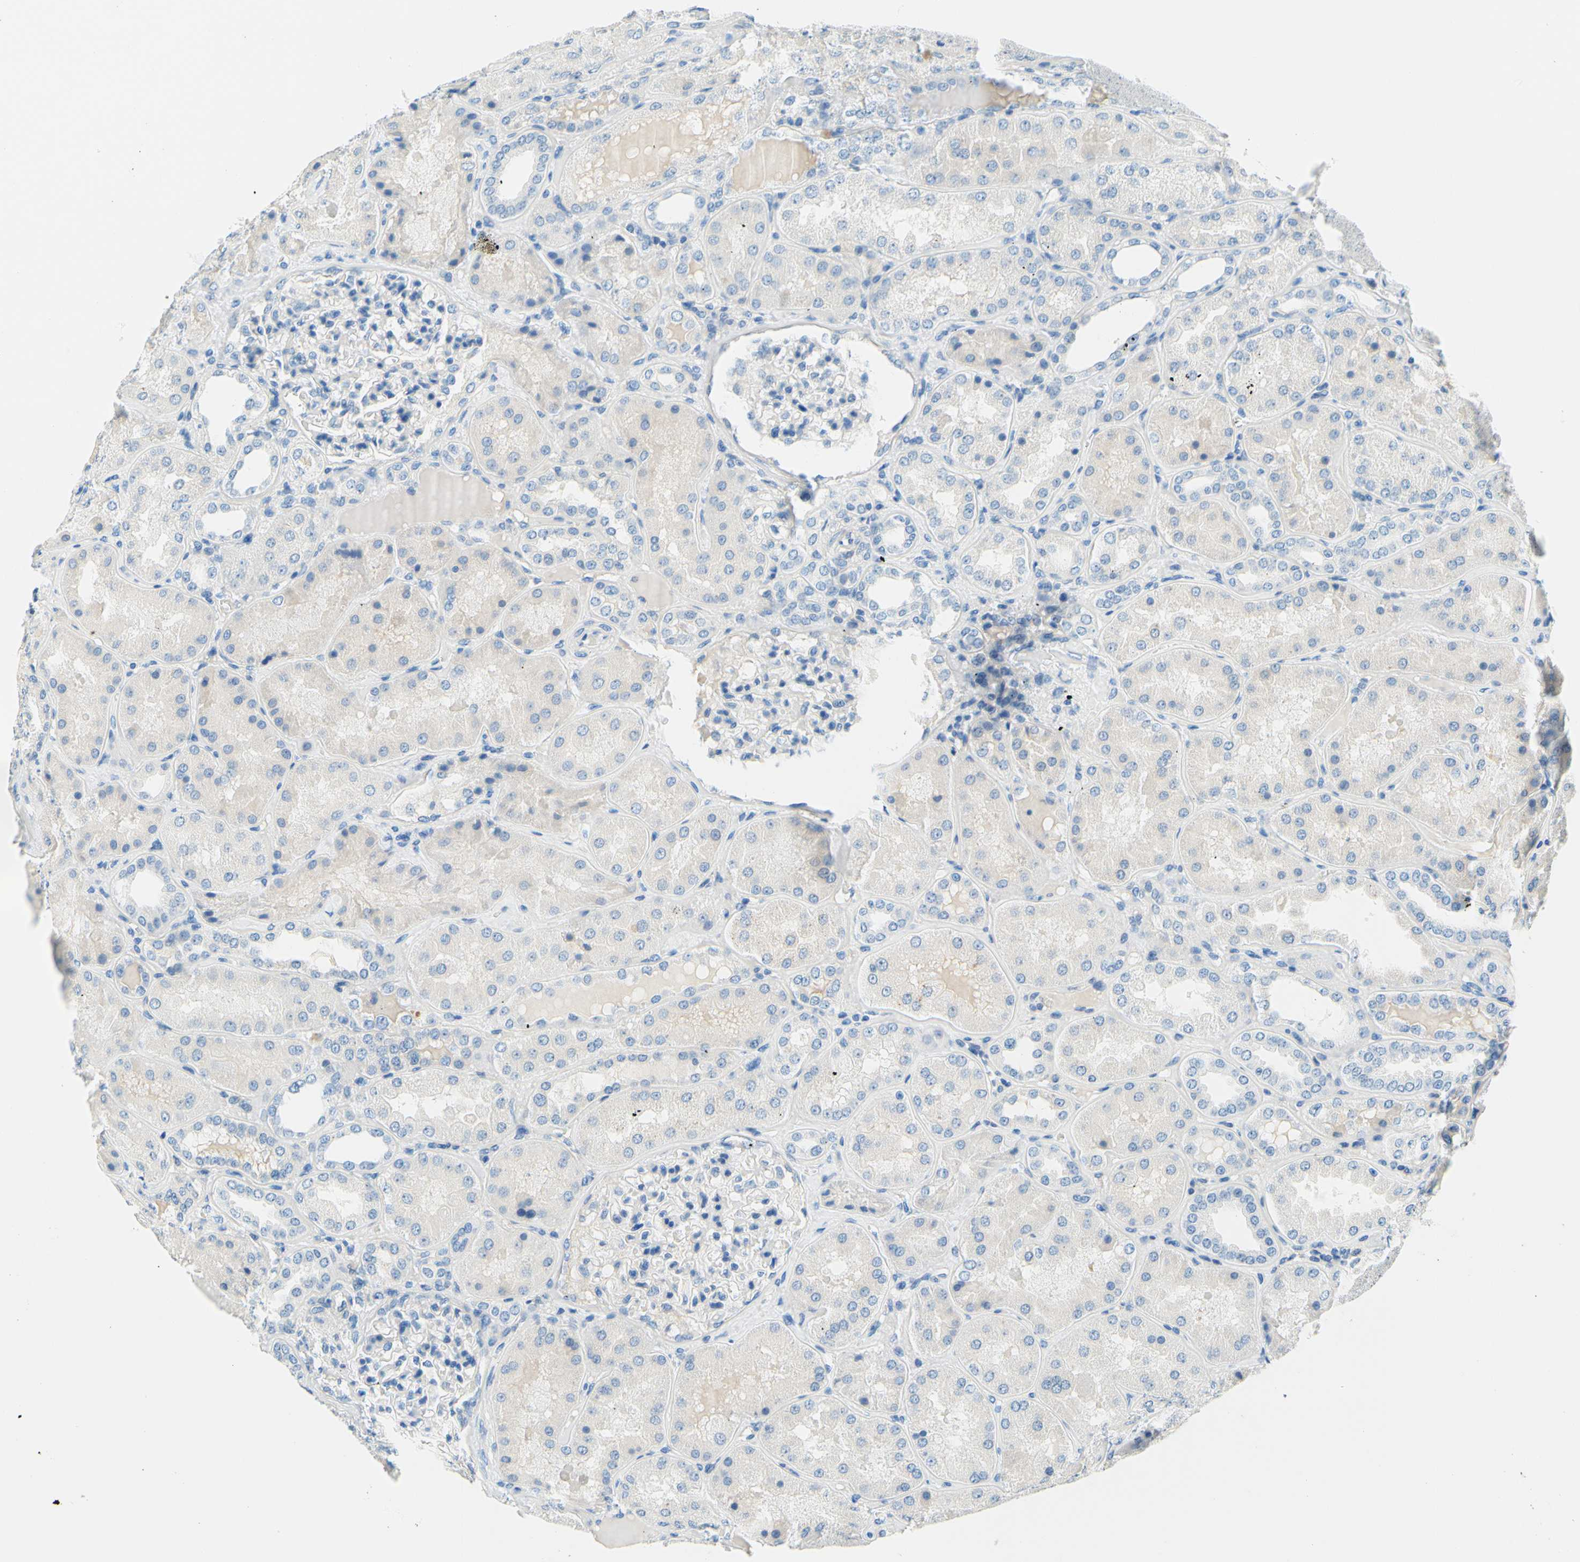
{"staining": {"intensity": "negative", "quantity": "none", "location": "none"}, "tissue": "kidney", "cell_type": "Cells in glomeruli", "image_type": "normal", "snomed": [{"axis": "morphology", "description": "Normal tissue, NOS"}, {"axis": "topography", "description": "Kidney"}], "caption": "Micrograph shows no protein positivity in cells in glomeruli of benign kidney. Nuclei are stained in blue.", "gene": "PASD1", "patient": {"sex": "female", "age": 56}}